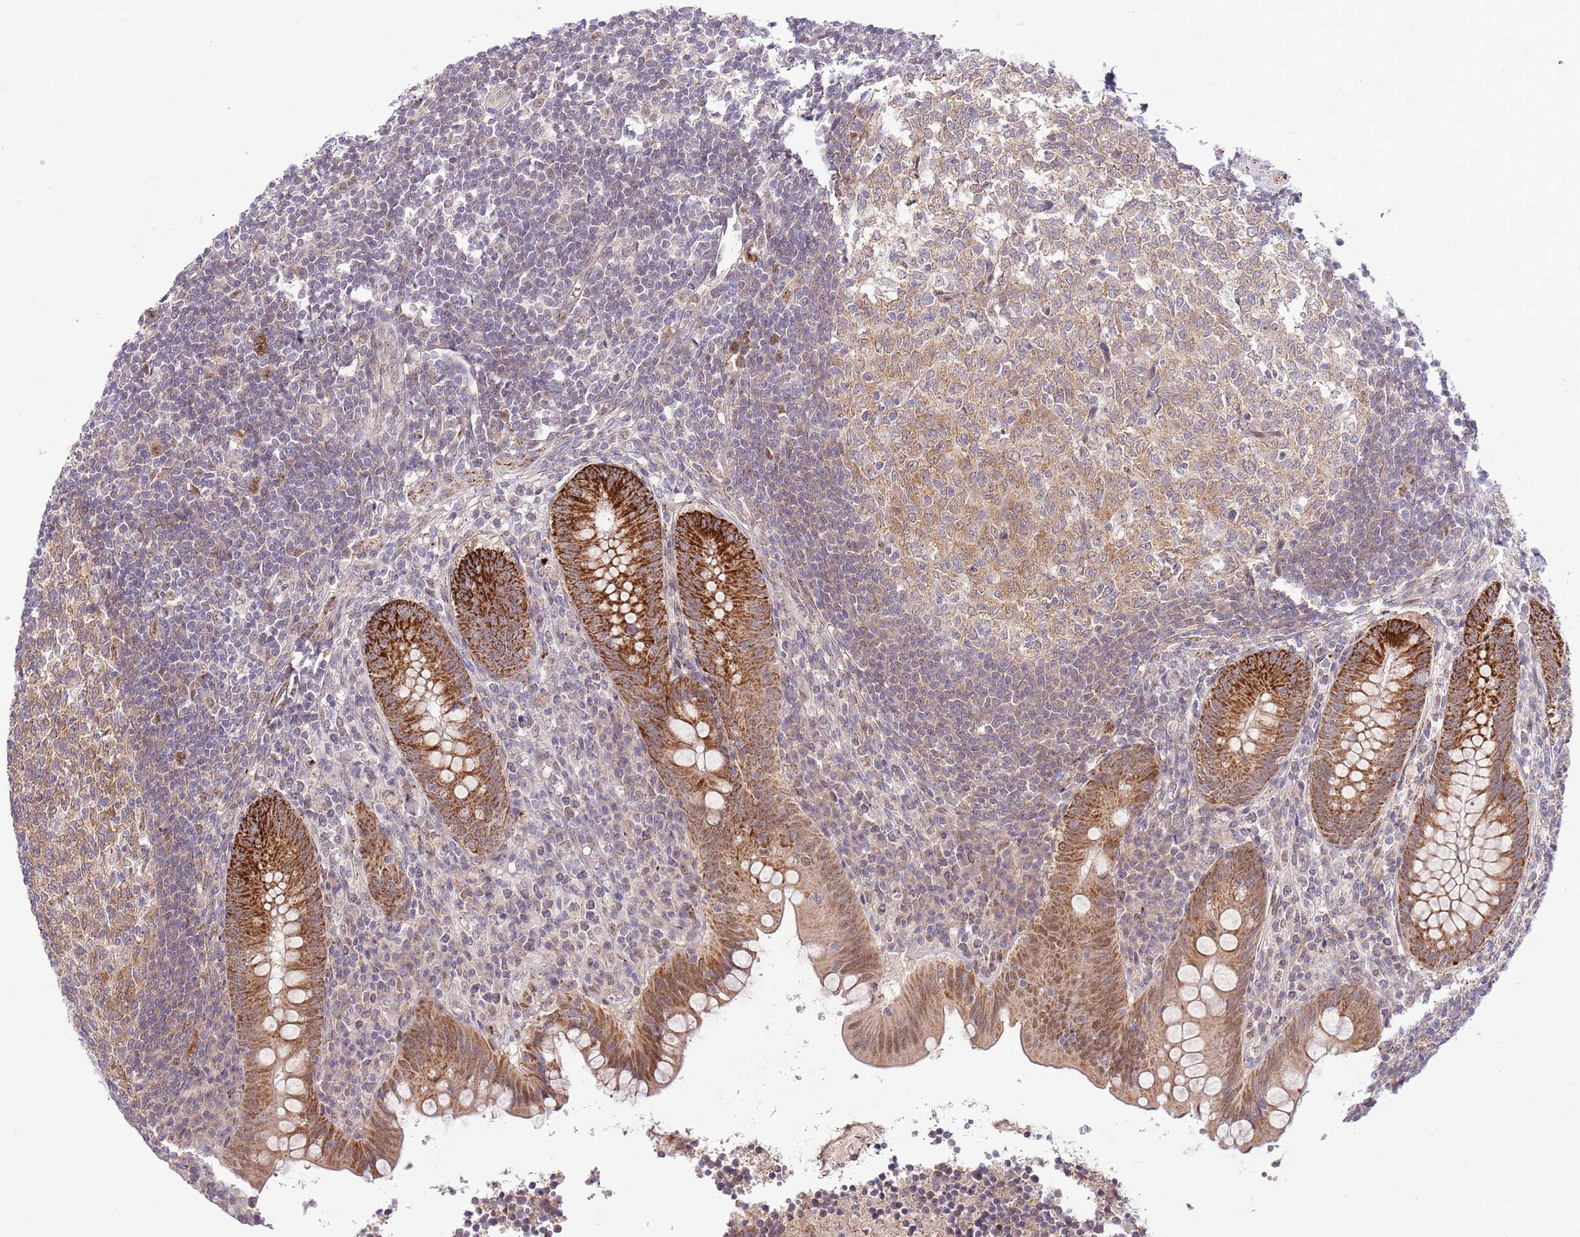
{"staining": {"intensity": "strong", "quantity": "25%-75%", "location": "cytoplasmic/membranous"}, "tissue": "appendix", "cell_type": "Glandular cells", "image_type": "normal", "snomed": [{"axis": "morphology", "description": "Normal tissue, NOS"}, {"axis": "topography", "description": "Appendix"}], "caption": "The photomicrograph exhibits a brown stain indicating the presence of a protein in the cytoplasmic/membranous of glandular cells in appendix. Ihc stains the protein of interest in brown and the nuclei are stained blue.", "gene": "CHD1", "patient": {"sex": "female", "age": 33}}